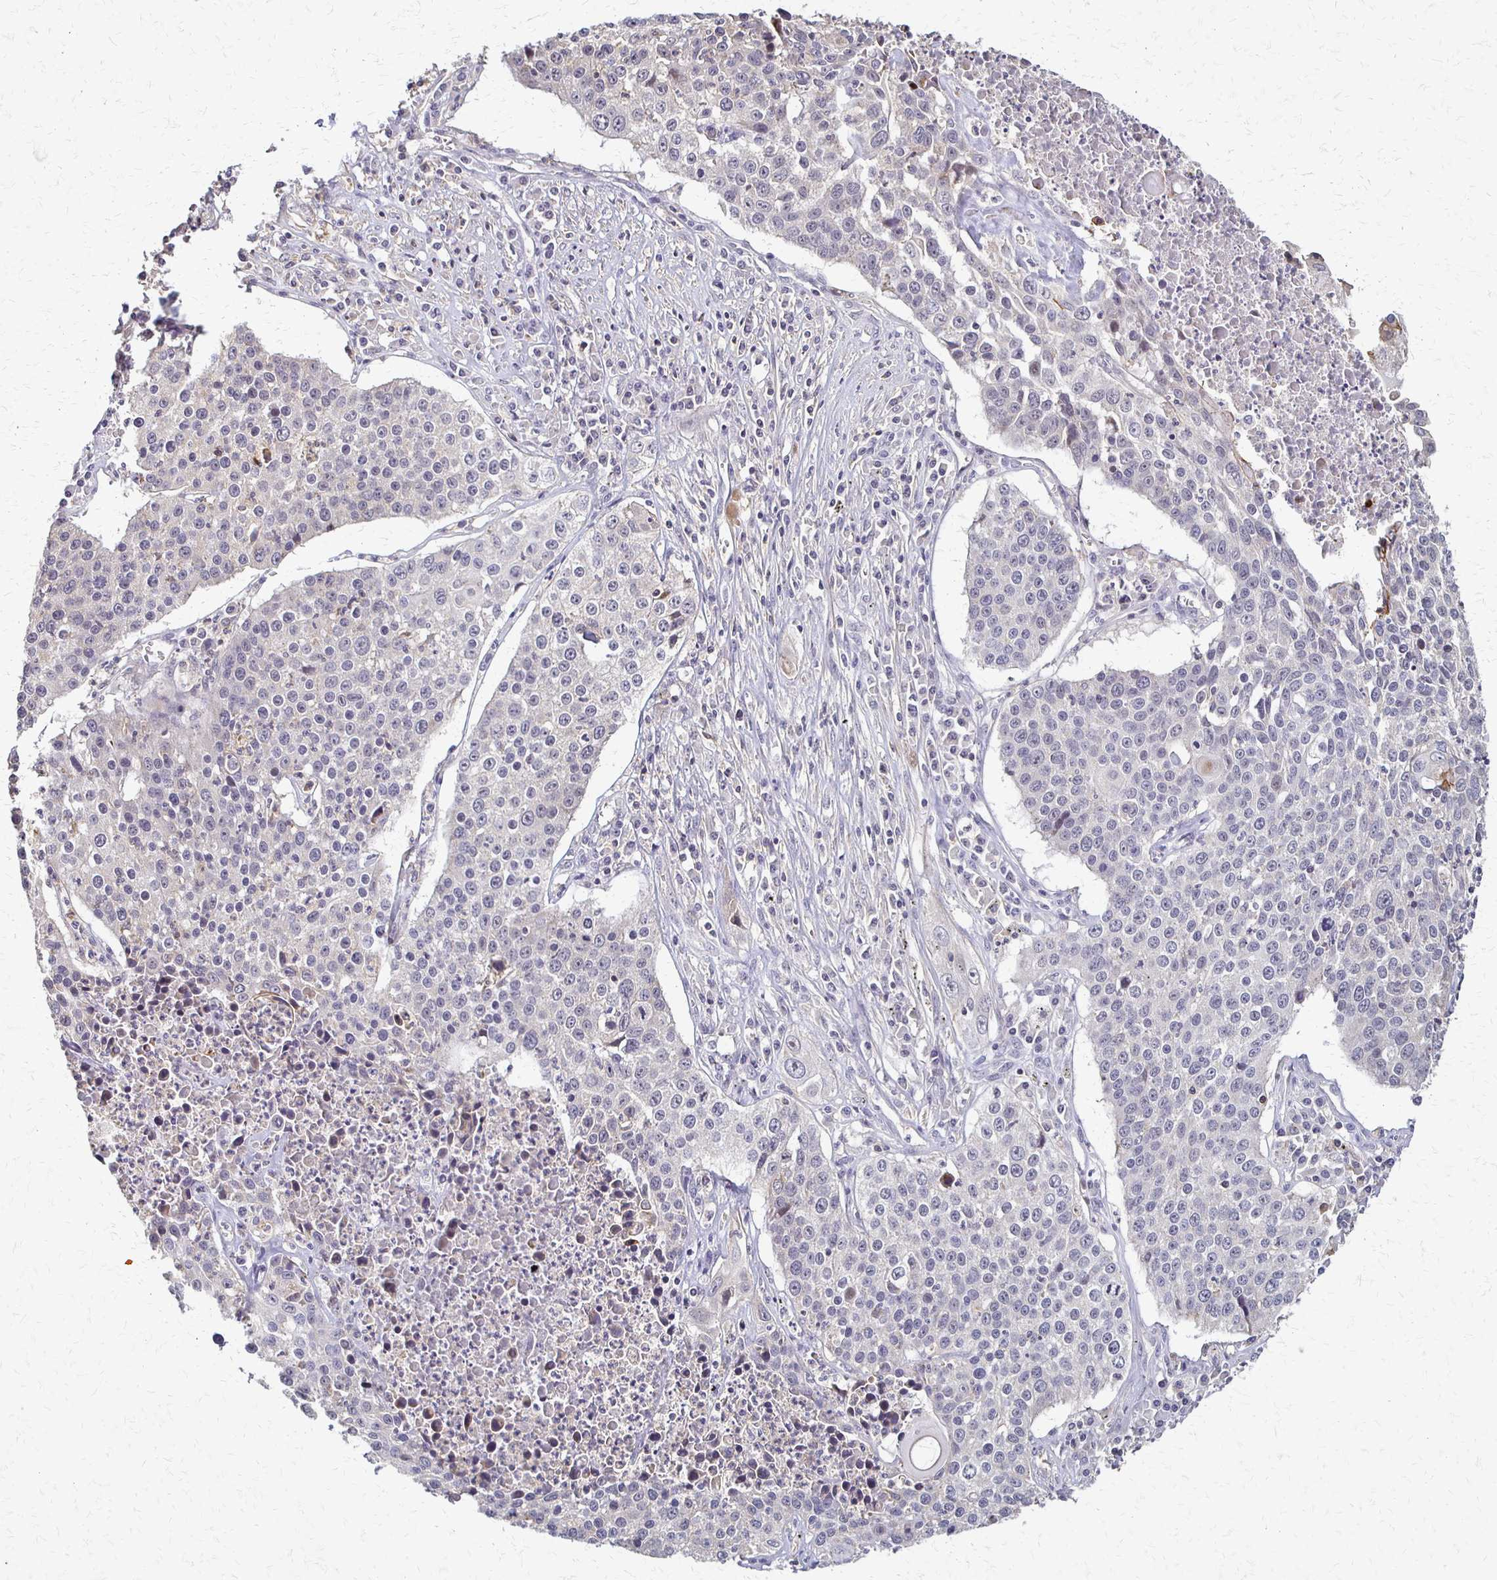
{"staining": {"intensity": "negative", "quantity": "none", "location": "none"}, "tissue": "lung cancer", "cell_type": "Tumor cells", "image_type": "cancer", "snomed": [{"axis": "morphology", "description": "Squamous cell carcinoma, NOS"}, {"axis": "morphology", "description": "Squamous cell carcinoma, metastatic, NOS"}, {"axis": "topography", "description": "Lung"}, {"axis": "topography", "description": "Pleura, NOS"}], "caption": "The micrograph shows no significant expression in tumor cells of lung squamous cell carcinoma.", "gene": "SLC9A9", "patient": {"sex": "male", "age": 72}}